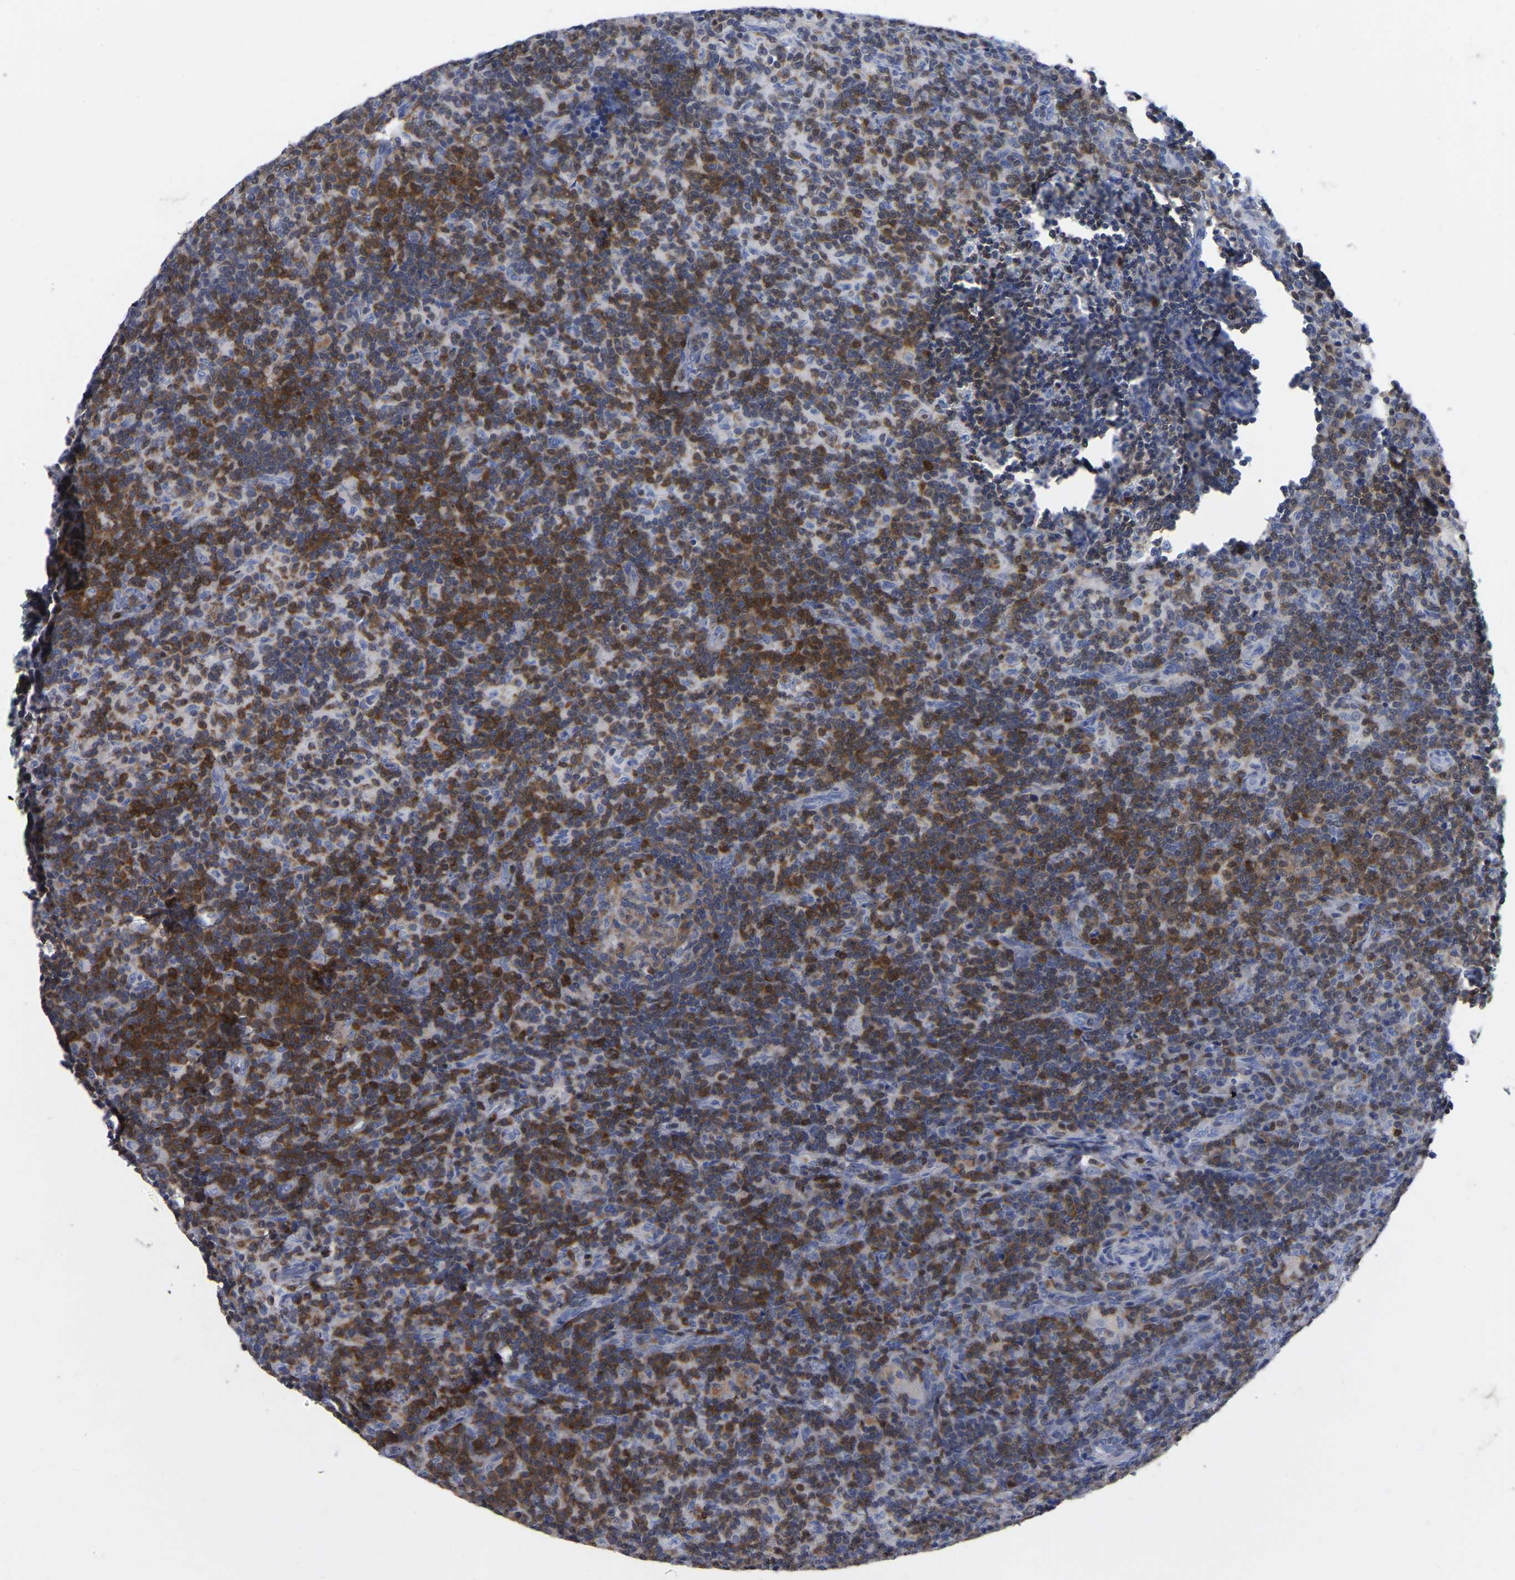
{"staining": {"intensity": "strong", "quantity": "25%-75%", "location": "cytoplasmic/membranous"}, "tissue": "lymph node", "cell_type": "Germinal center cells", "image_type": "normal", "snomed": [{"axis": "morphology", "description": "Normal tissue, NOS"}, {"axis": "morphology", "description": "Inflammation, NOS"}, {"axis": "topography", "description": "Lymph node"}], "caption": "Immunohistochemistry staining of unremarkable lymph node, which displays high levels of strong cytoplasmic/membranous expression in about 25%-75% of germinal center cells indicating strong cytoplasmic/membranous protein staining. The staining was performed using DAB (brown) for protein detection and nuclei were counterstained in hematoxylin (blue).", "gene": "PTPN7", "patient": {"sex": "male", "age": 55}}